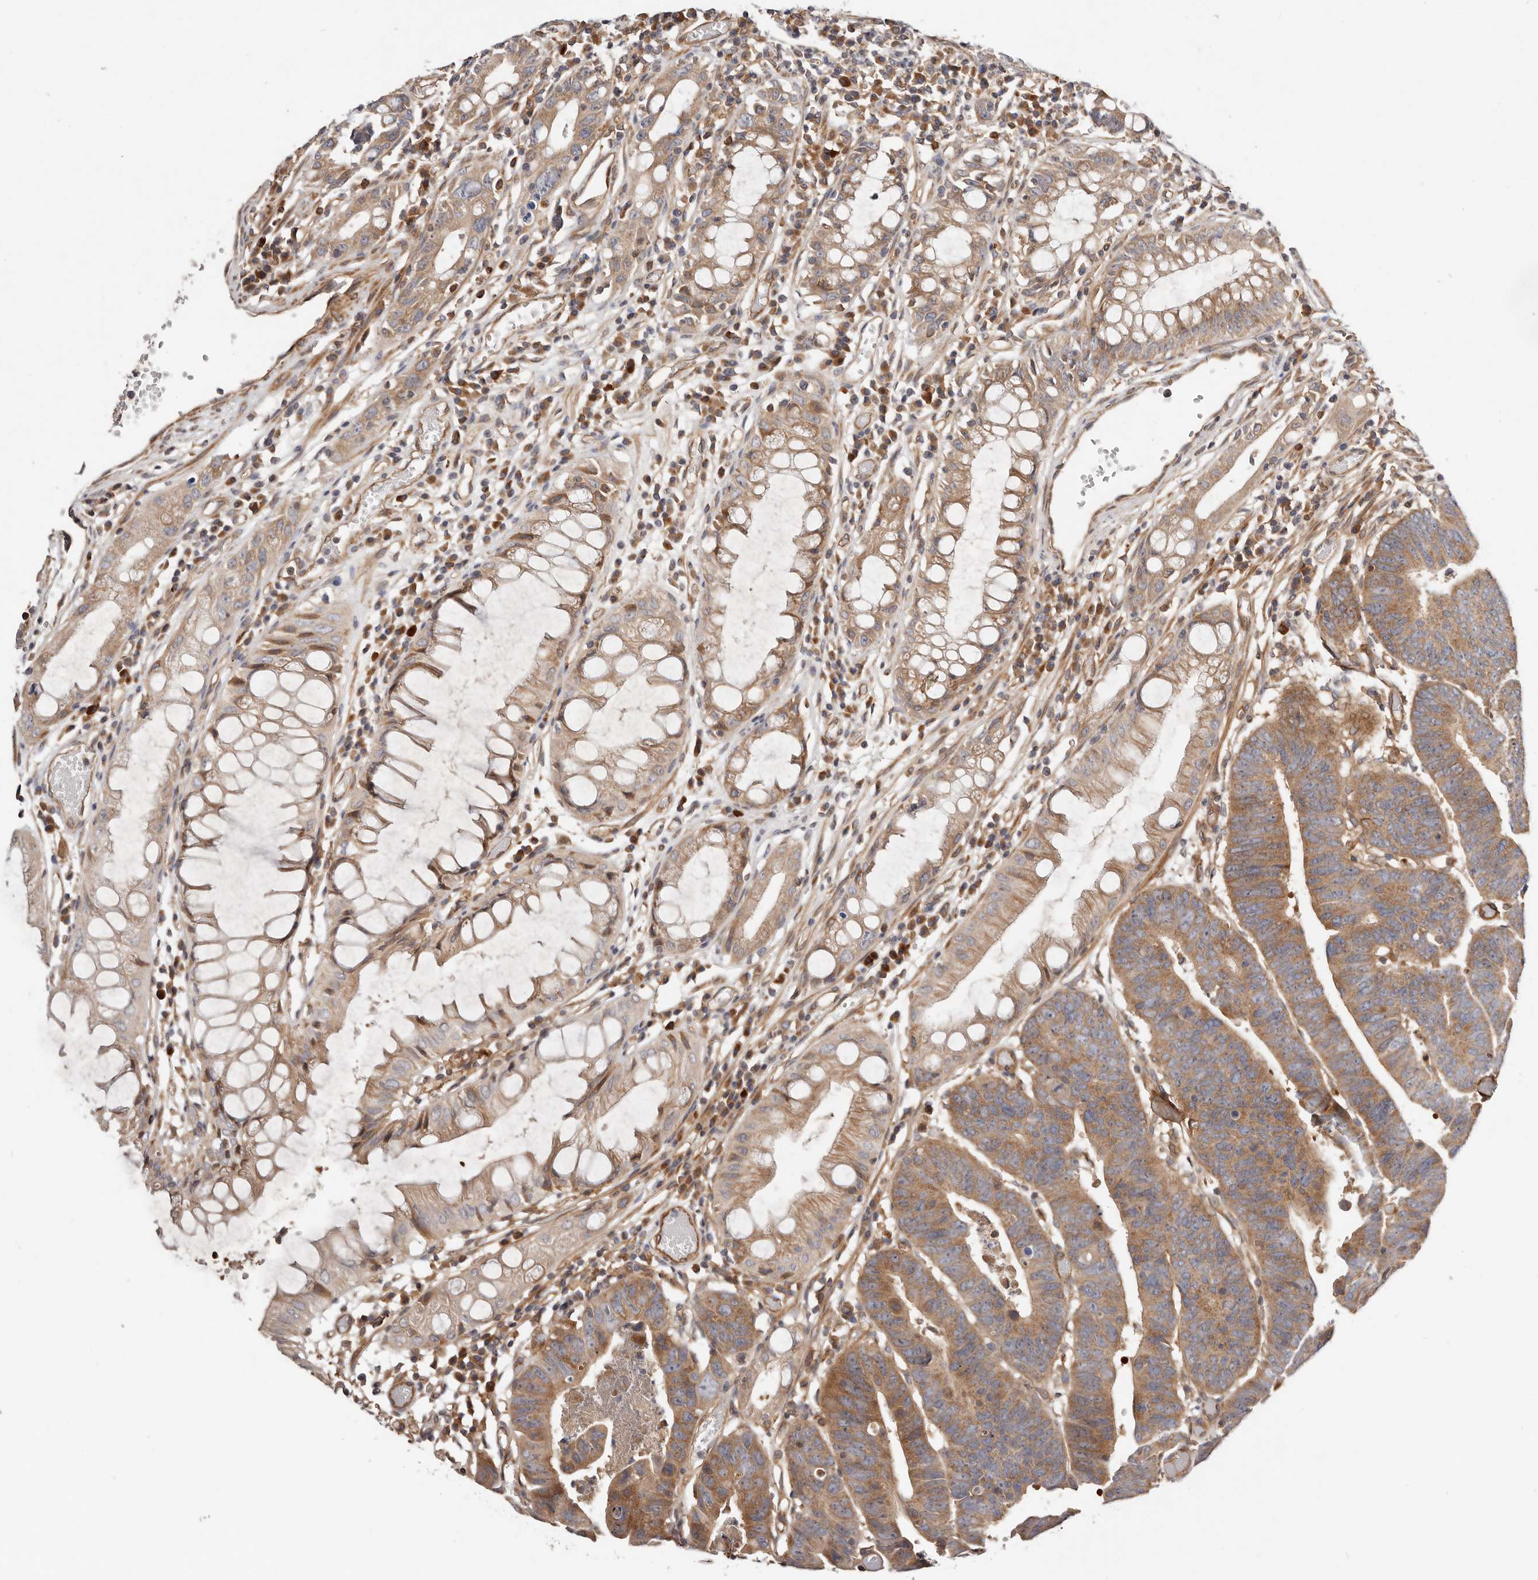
{"staining": {"intensity": "moderate", "quantity": ">75%", "location": "cytoplasmic/membranous"}, "tissue": "colorectal cancer", "cell_type": "Tumor cells", "image_type": "cancer", "snomed": [{"axis": "morphology", "description": "Adenocarcinoma, NOS"}, {"axis": "topography", "description": "Rectum"}], "caption": "Immunohistochemical staining of human colorectal cancer (adenocarcinoma) demonstrates moderate cytoplasmic/membranous protein positivity in about >75% of tumor cells. The protein is shown in brown color, while the nuclei are stained blue.", "gene": "MACF1", "patient": {"sex": "female", "age": 65}}